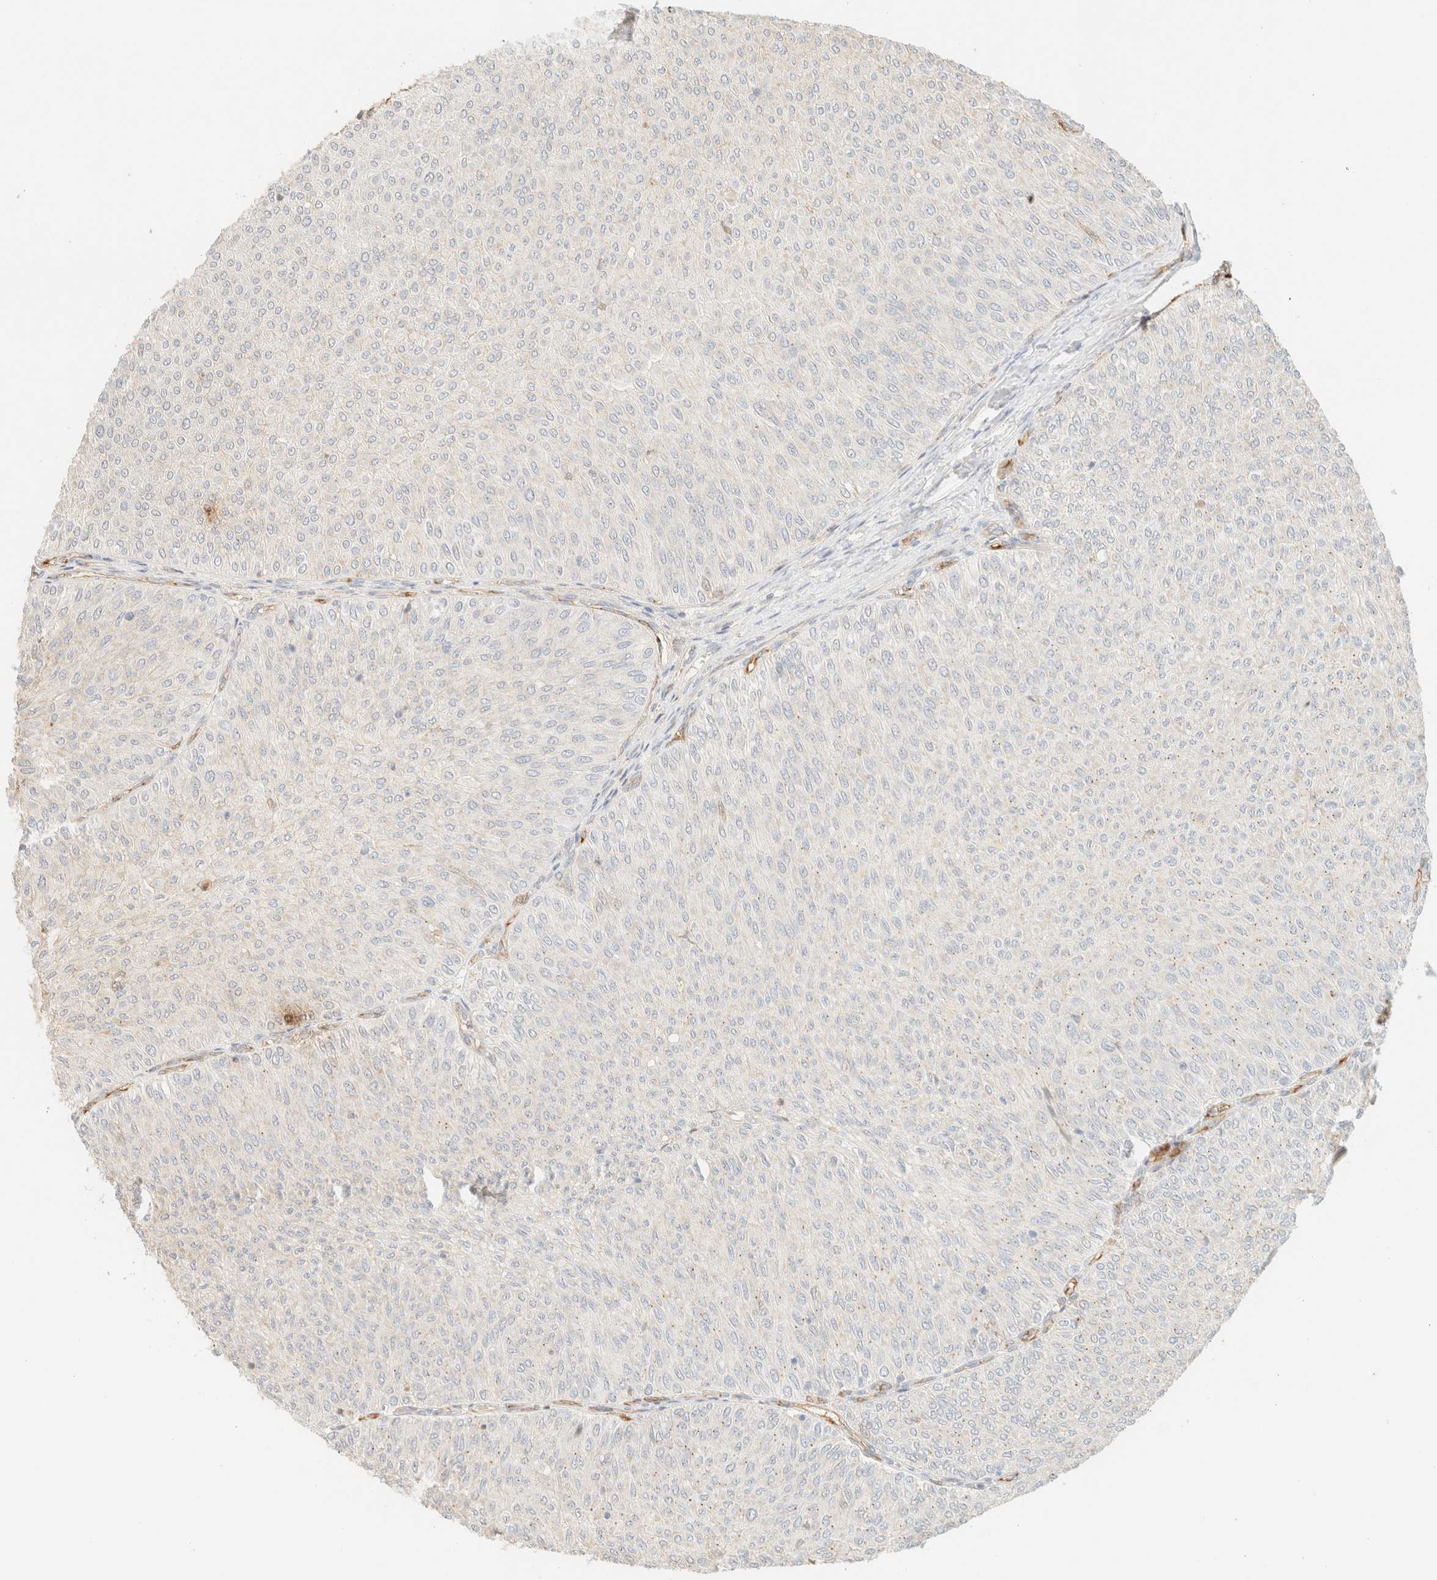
{"staining": {"intensity": "negative", "quantity": "none", "location": "none"}, "tissue": "urothelial cancer", "cell_type": "Tumor cells", "image_type": "cancer", "snomed": [{"axis": "morphology", "description": "Urothelial carcinoma, Low grade"}, {"axis": "topography", "description": "Urinary bladder"}], "caption": "Urothelial carcinoma (low-grade) was stained to show a protein in brown. There is no significant expression in tumor cells.", "gene": "SPARCL1", "patient": {"sex": "male", "age": 78}}